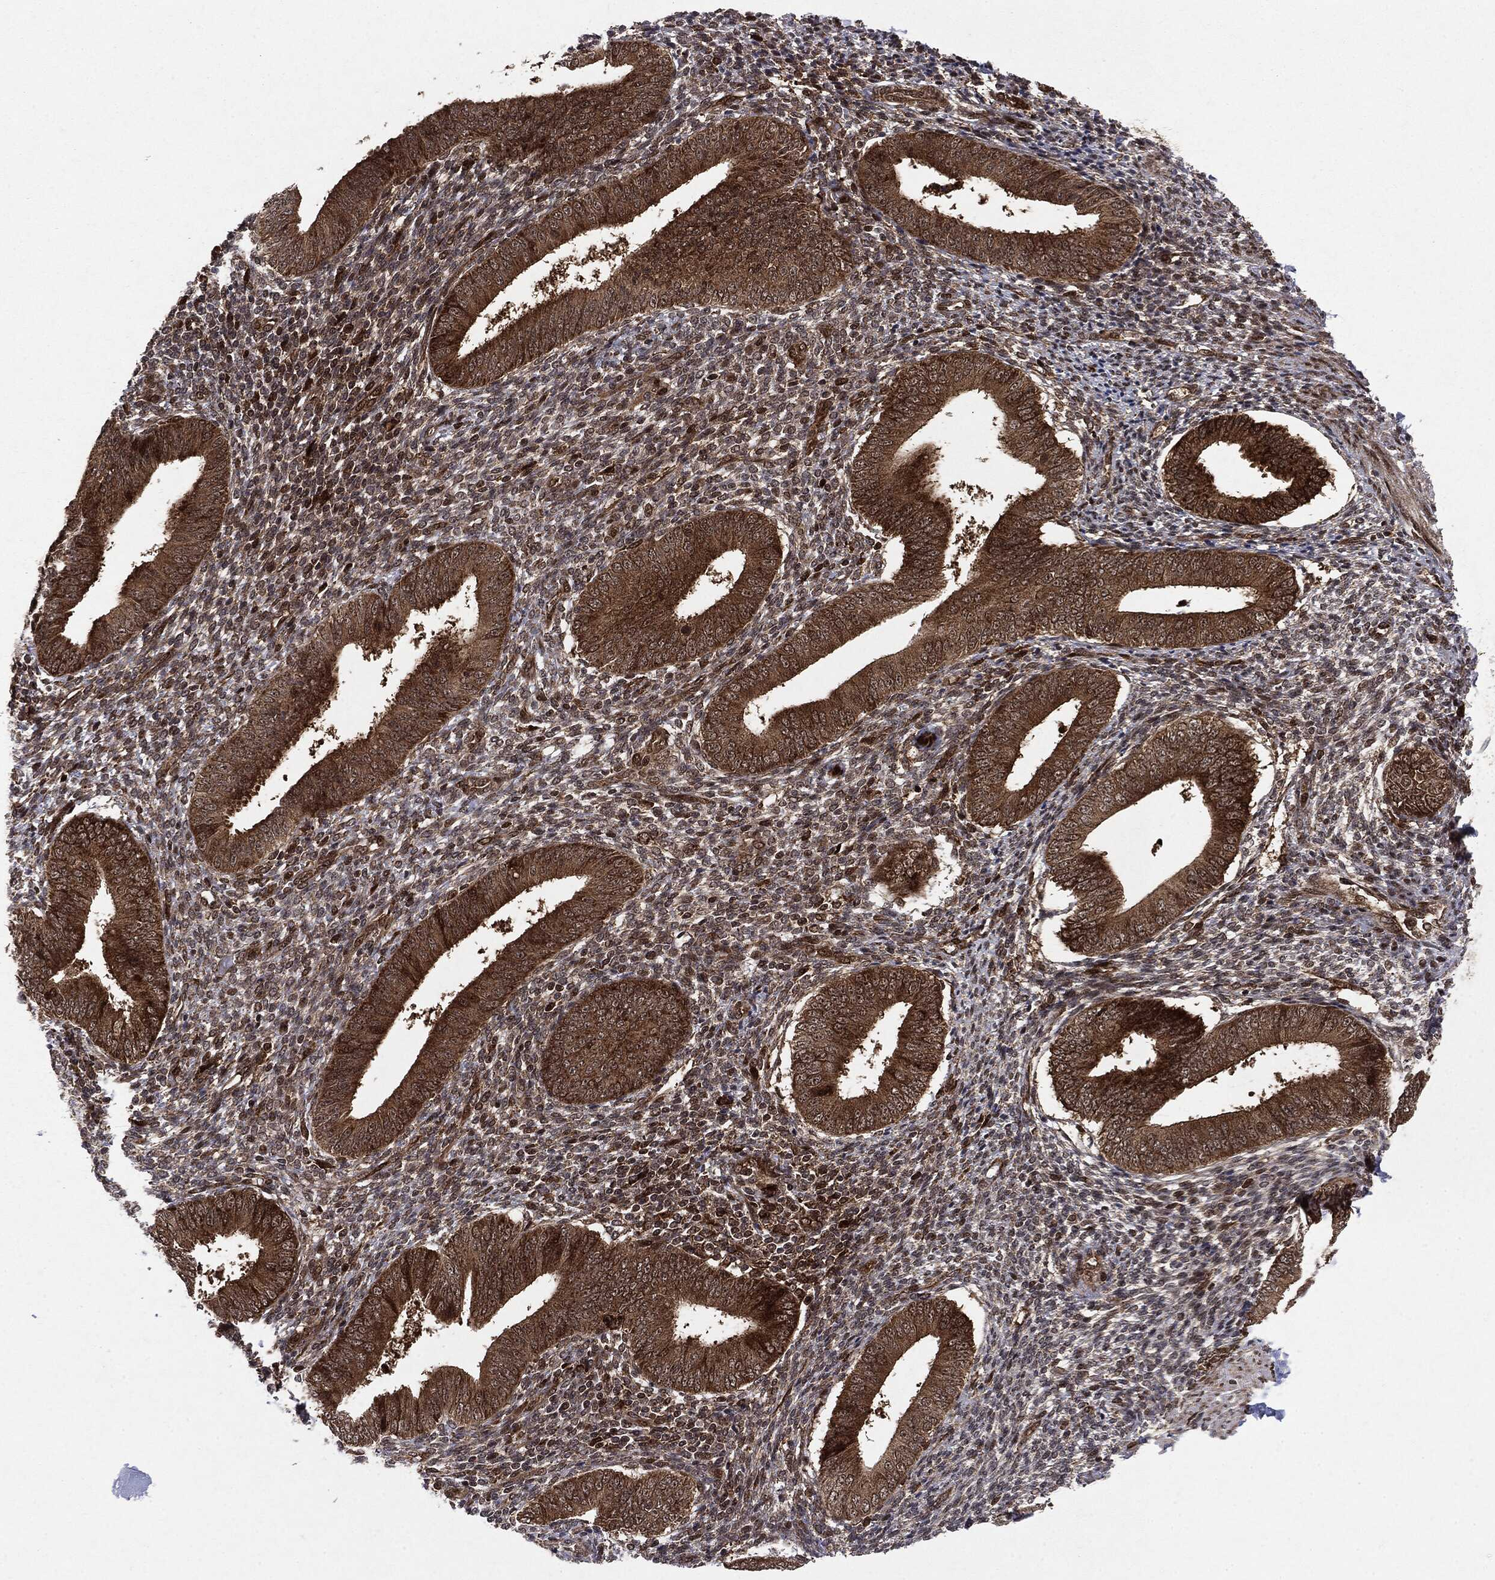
{"staining": {"intensity": "moderate", "quantity": "25%-75%", "location": "cytoplasmic/membranous"}, "tissue": "endometrium", "cell_type": "Cells in endometrial stroma", "image_type": "normal", "snomed": [{"axis": "morphology", "description": "Normal tissue, NOS"}, {"axis": "topography", "description": "Endometrium"}], "caption": "A high-resolution photomicrograph shows immunohistochemistry (IHC) staining of normal endometrium, which shows moderate cytoplasmic/membranous expression in about 25%-75% of cells in endometrial stroma. (Stains: DAB in brown, nuclei in blue, Microscopy: brightfield microscopy at high magnification).", "gene": "OTUB1", "patient": {"sex": "female", "age": 39}}